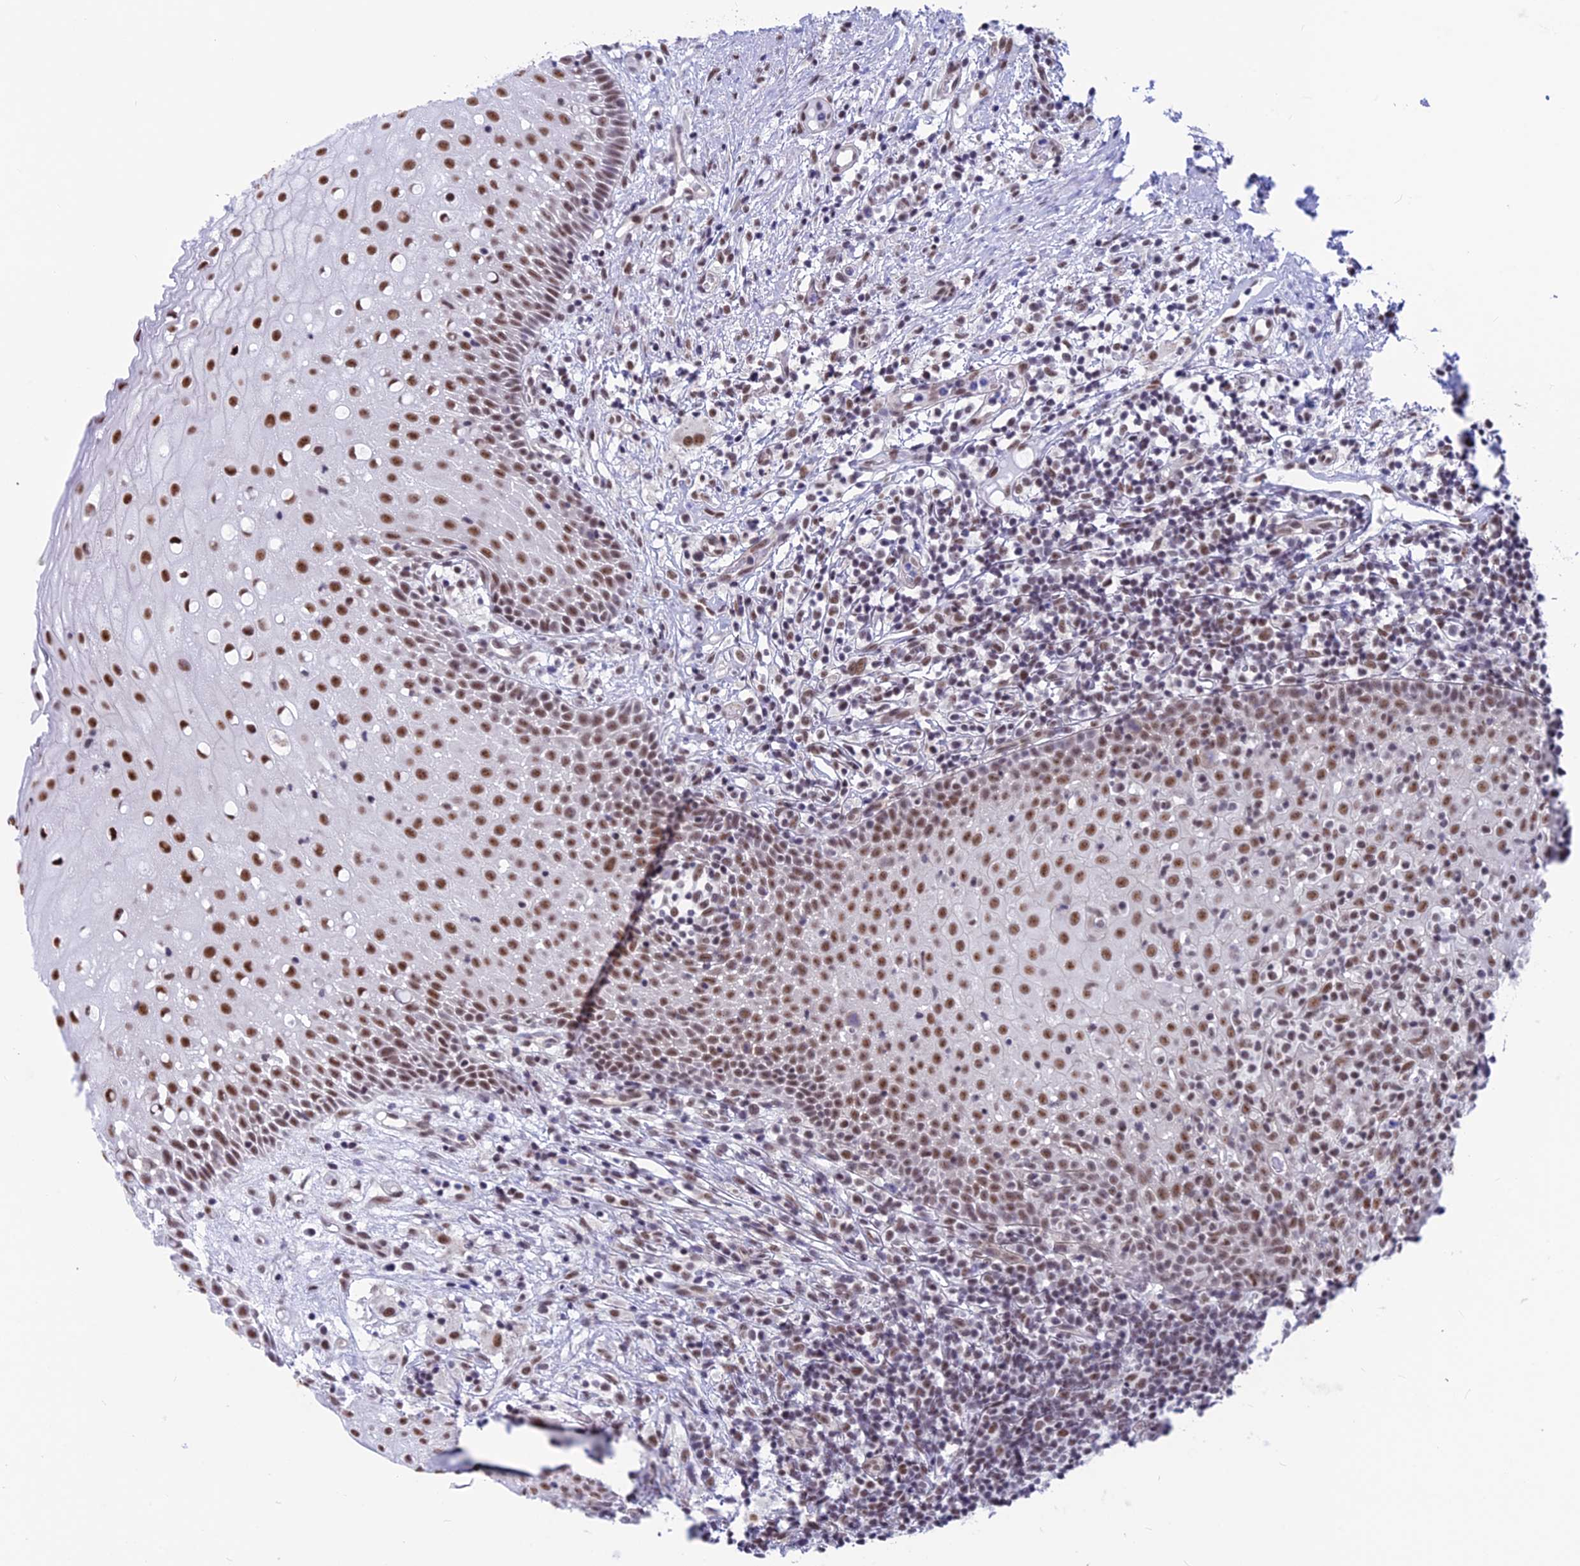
{"staining": {"intensity": "moderate", "quantity": ">75%", "location": "nuclear"}, "tissue": "oral mucosa", "cell_type": "Squamous epithelial cells", "image_type": "normal", "snomed": [{"axis": "morphology", "description": "Normal tissue, NOS"}, {"axis": "topography", "description": "Oral tissue"}], "caption": "Human oral mucosa stained with a protein marker reveals moderate staining in squamous epithelial cells.", "gene": "SRSF5", "patient": {"sex": "female", "age": 69}}